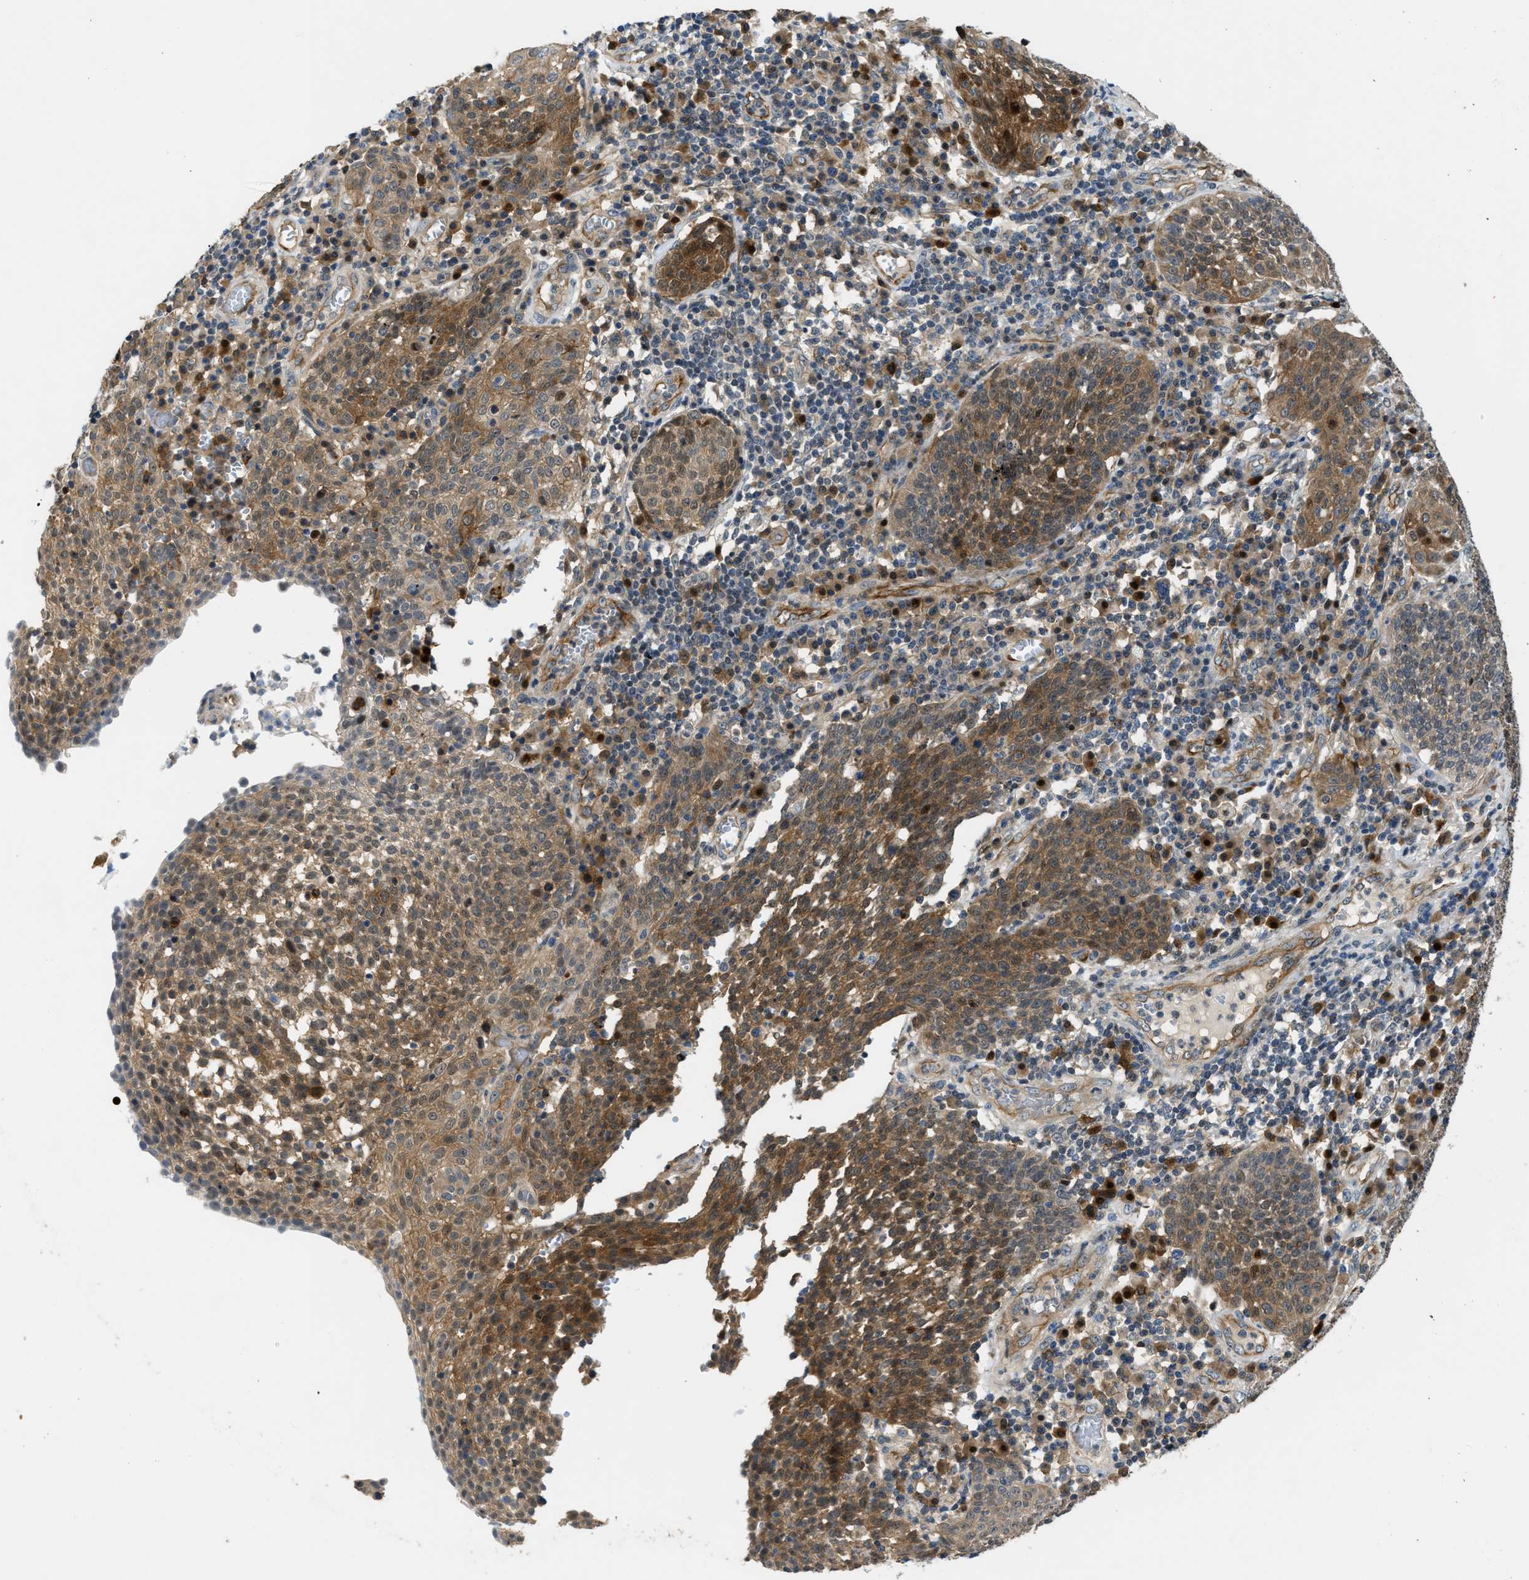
{"staining": {"intensity": "moderate", "quantity": ">75%", "location": "cytoplasmic/membranous"}, "tissue": "cervical cancer", "cell_type": "Tumor cells", "image_type": "cancer", "snomed": [{"axis": "morphology", "description": "Squamous cell carcinoma, NOS"}, {"axis": "topography", "description": "Cervix"}], "caption": "Cervical cancer stained with DAB (3,3'-diaminobenzidine) immunohistochemistry reveals medium levels of moderate cytoplasmic/membranous positivity in approximately >75% of tumor cells.", "gene": "TRAK2", "patient": {"sex": "female", "age": 34}}